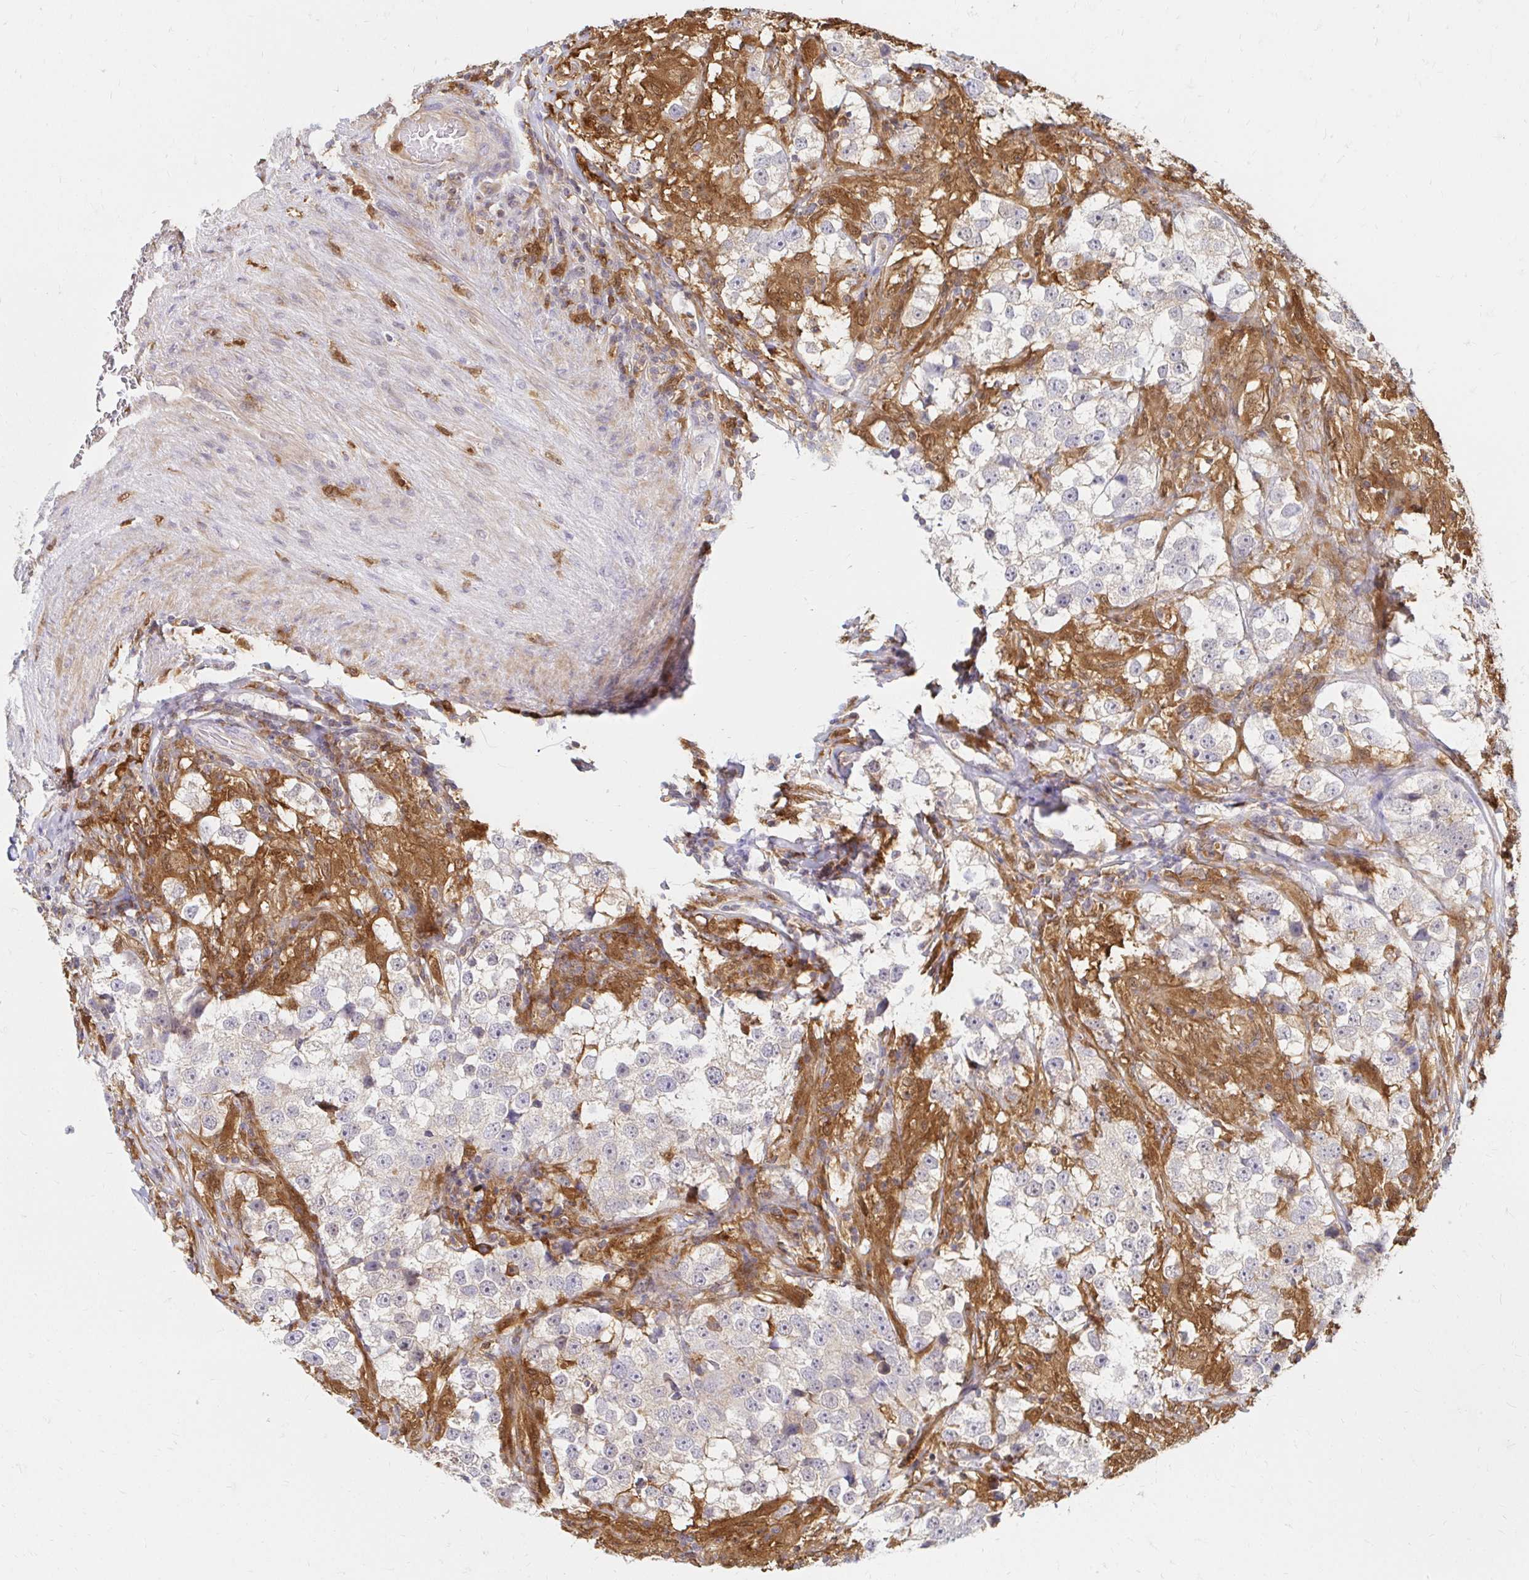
{"staining": {"intensity": "negative", "quantity": "none", "location": "none"}, "tissue": "testis cancer", "cell_type": "Tumor cells", "image_type": "cancer", "snomed": [{"axis": "morphology", "description": "Seminoma, NOS"}, {"axis": "topography", "description": "Testis"}], "caption": "An IHC micrograph of testis seminoma is shown. There is no staining in tumor cells of testis seminoma.", "gene": "PYCARD", "patient": {"sex": "male", "age": 46}}